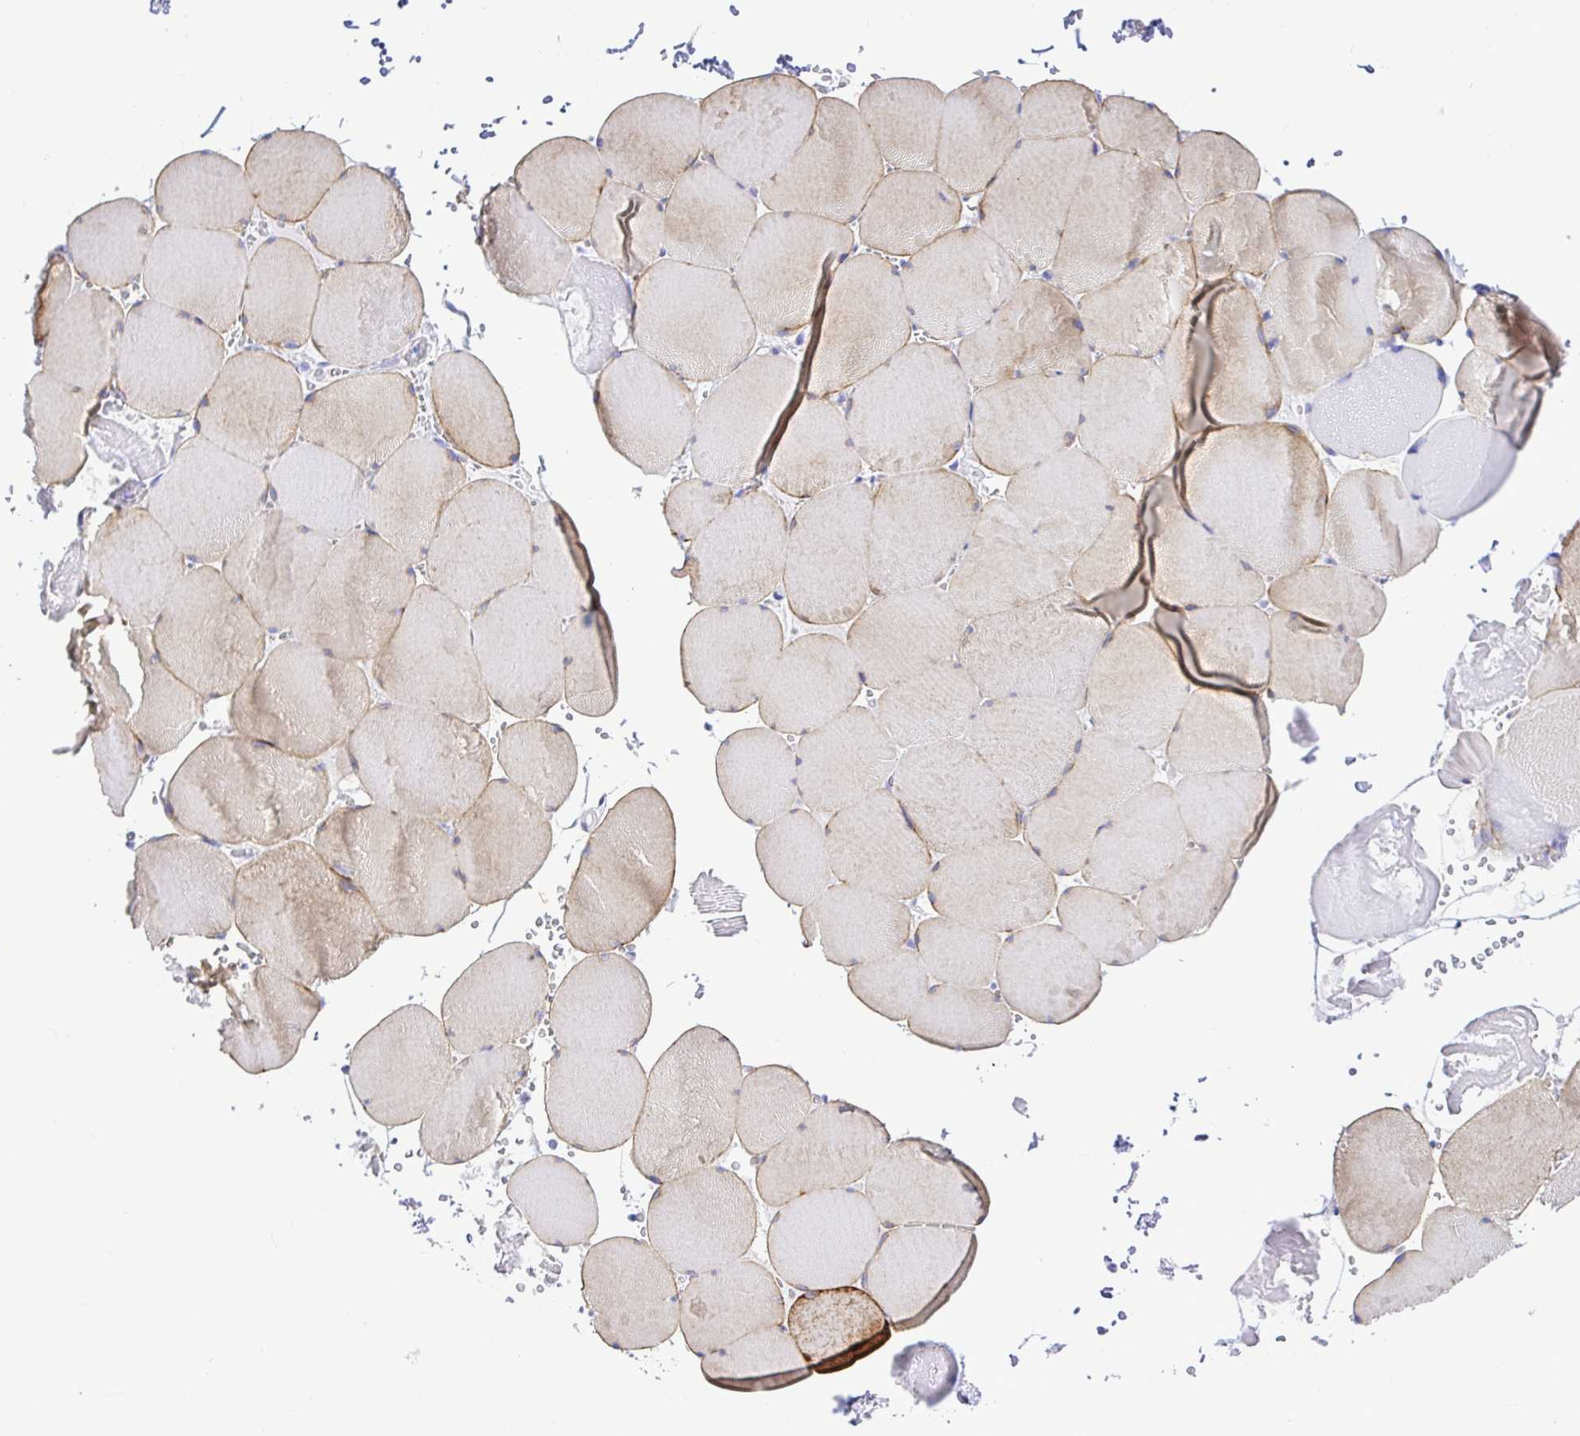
{"staining": {"intensity": "weak", "quantity": "25%-75%", "location": "cytoplasmic/membranous"}, "tissue": "skeletal muscle", "cell_type": "Myocytes", "image_type": "normal", "snomed": [{"axis": "morphology", "description": "Normal tissue, NOS"}, {"axis": "topography", "description": "Skeletal muscle"}, {"axis": "topography", "description": "Head-Neck"}], "caption": "The photomicrograph shows a brown stain indicating the presence of a protein in the cytoplasmic/membranous of myocytes in skeletal muscle.", "gene": "BACE2", "patient": {"sex": "male", "age": 66}}